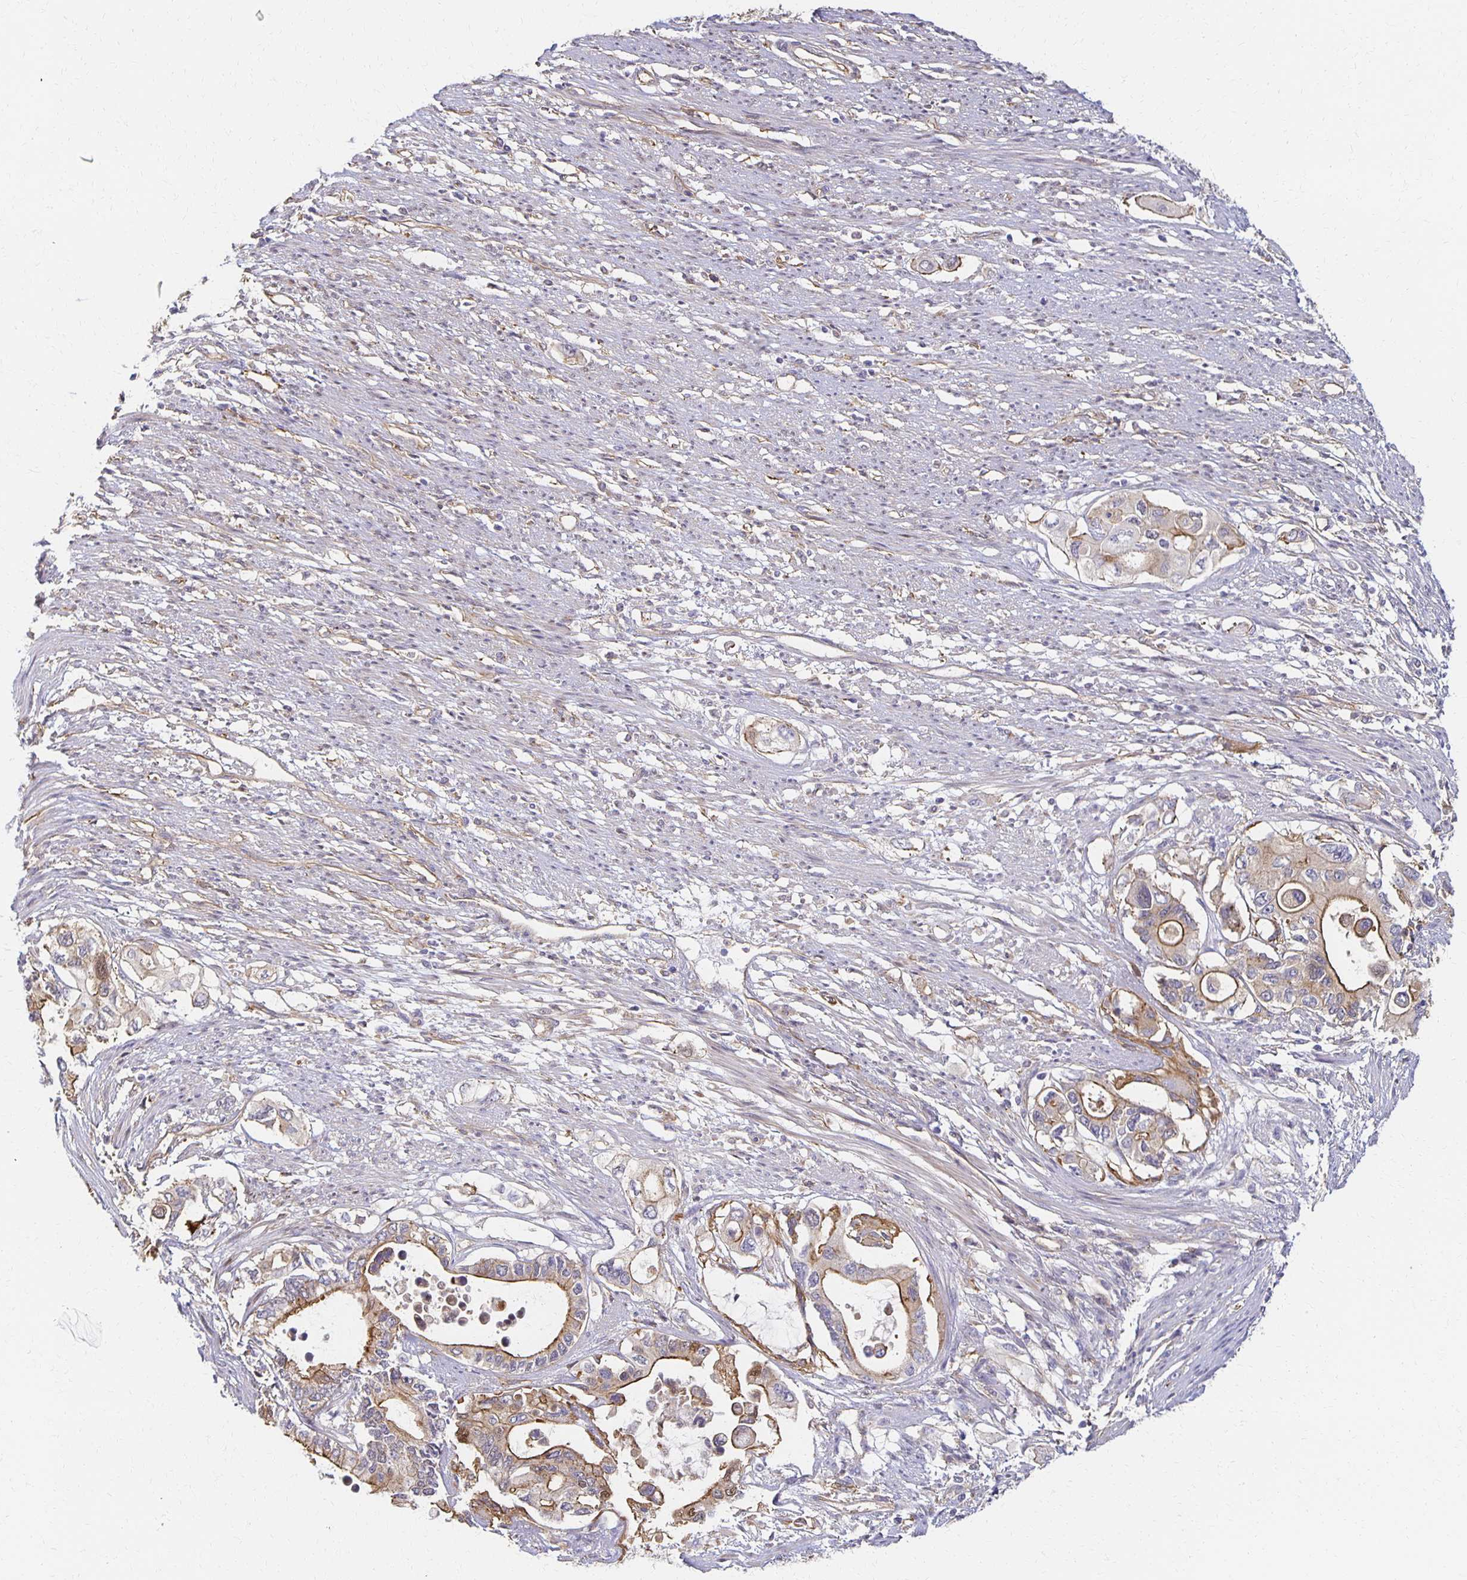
{"staining": {"intensity": "moderate", "quantity": "<25%", "location": "cytoplasmic/membranous"}, "tissue": "pancreatic cancer", "cell_type": "Tumor cells", "image_type": "cancer", "snomed": [{"axis": "morphology", "description": "Adenocarcinoma, NOS"}, {"axis": "topography", "description": "Pancreas"}], "caption": "Brown immunohistochemical staining in human adenocarcinoma (pancreatic) reveals moderate cytoplasmic/membranous staining in approximately <25% of tumor cells.", "gene": "SORL1", "patient": {"sex": "female", "age": 63}}